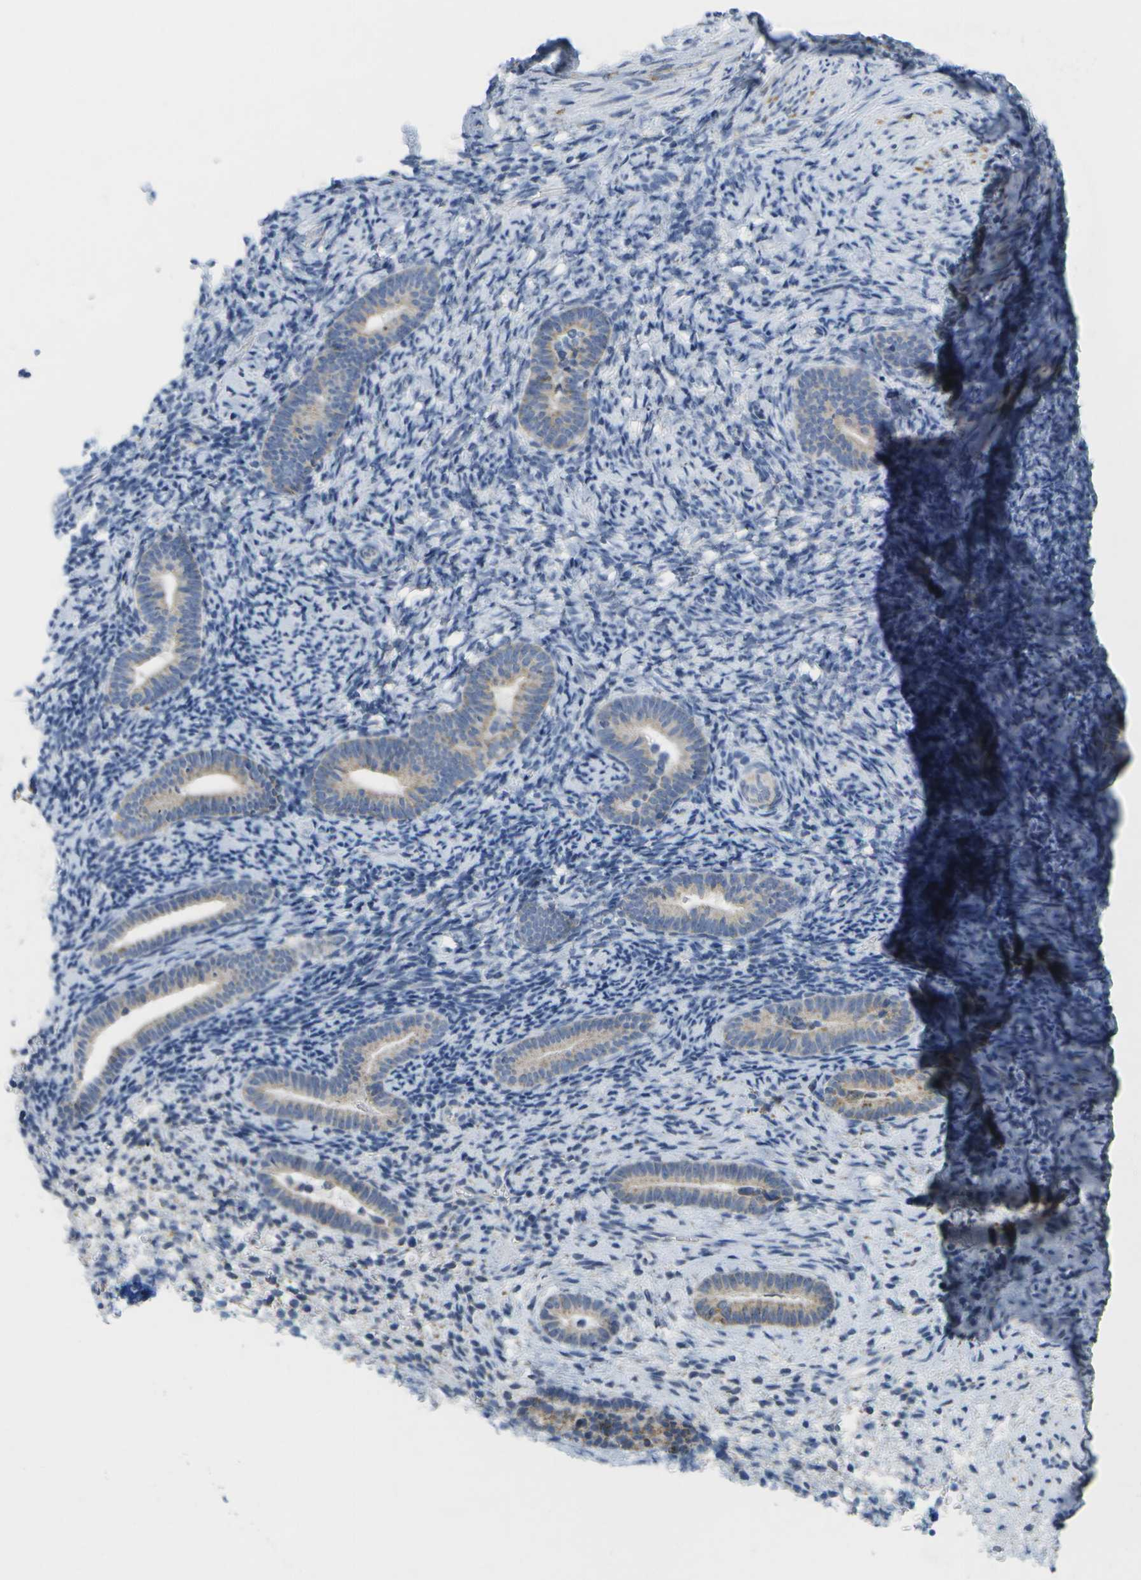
{"staining": {"intensity": "weak", "quantity": "25%-75%", "location": "cytoplasmic/membranous"}, "tissue": "endometrium", "cell_type": "Glandular cells", "image_type": "normal", "snomed": [{"axis": "morphology", "description": "Normal tissue, NOS"}, {"axis": "topography", "description": "Endometrium"}], "caption": "The image displays staining of unremarkable endometrium, revealing weak cytoplasmic/membranous protein expression (brown color) within glandular cells.", "gene": "TMEM223", "patient": {"sex": "female", "age": 51}}